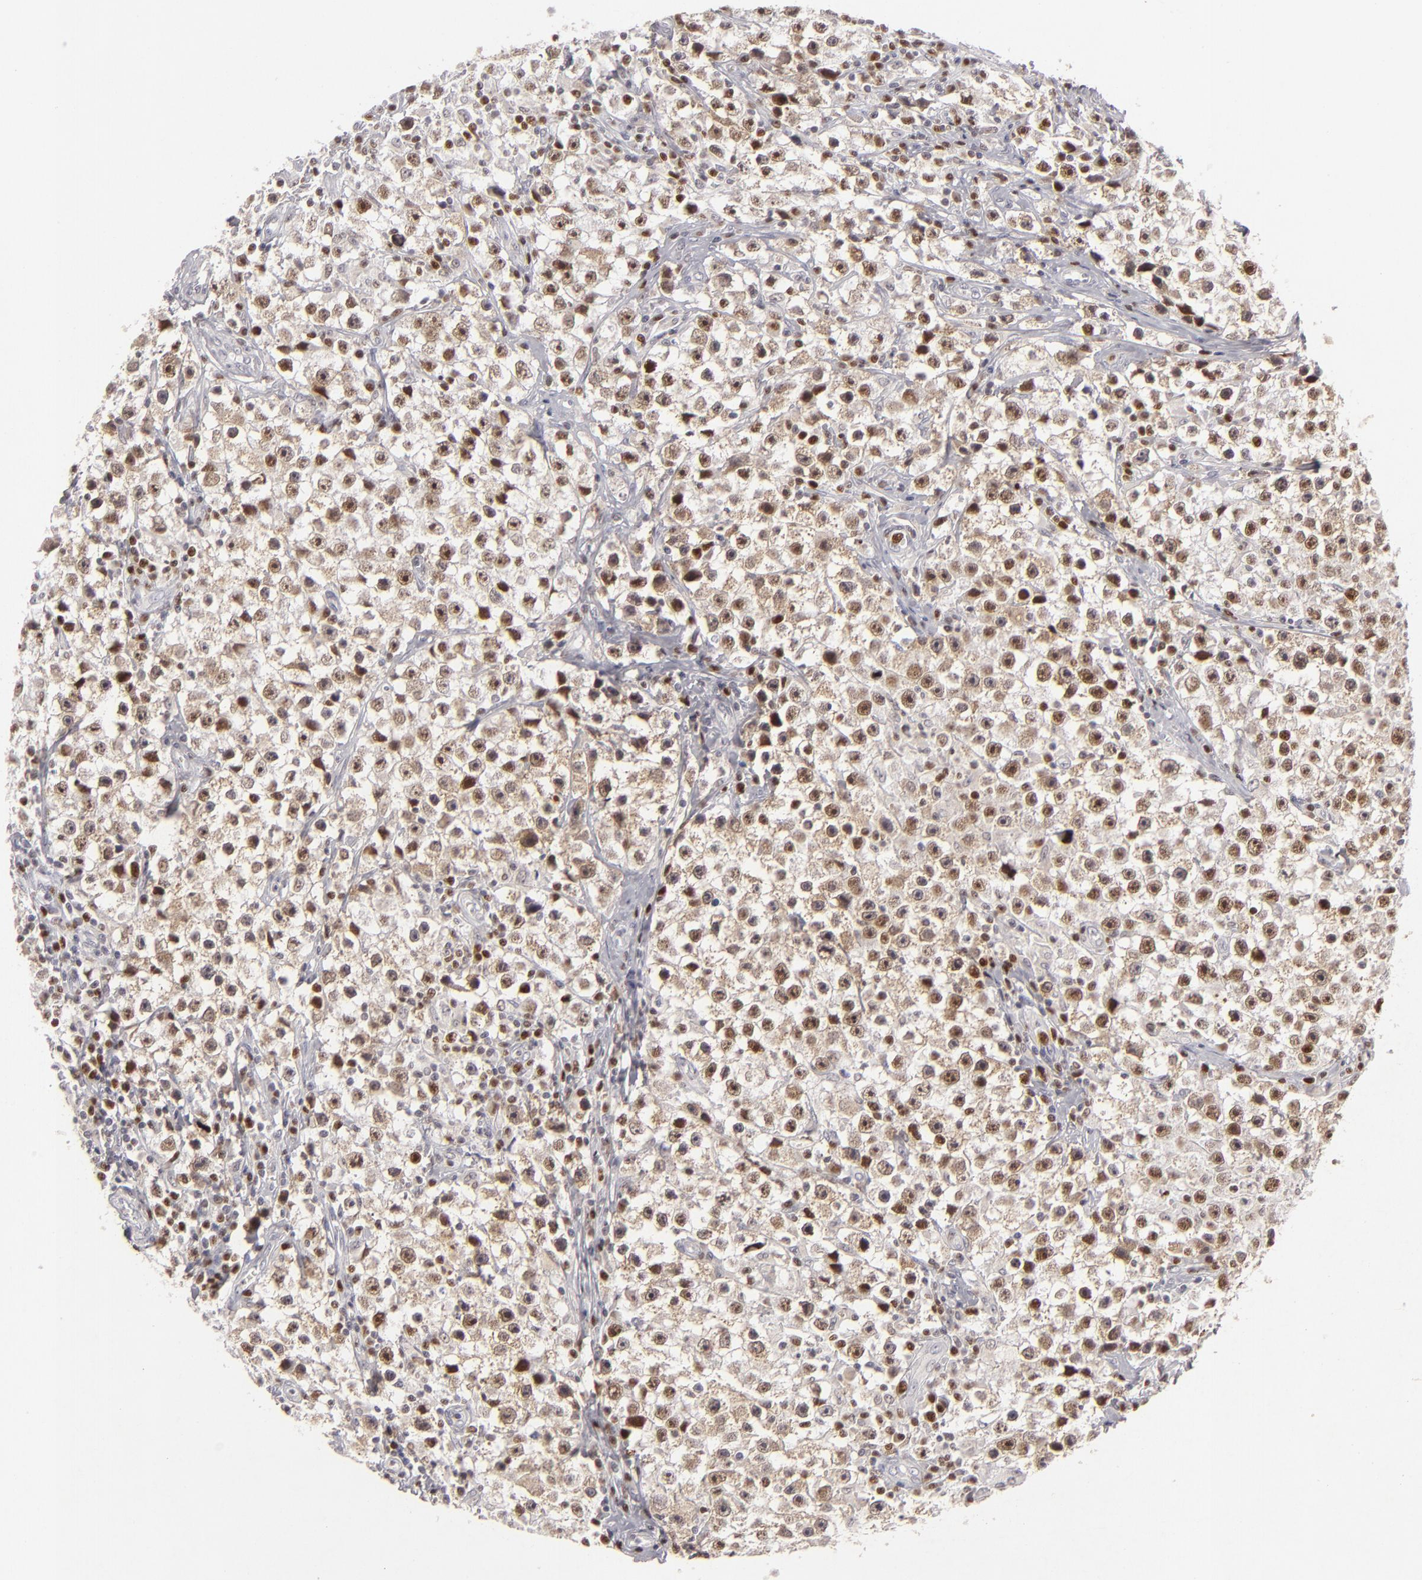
{"staining": {"intensity": "moderate", "quantity": ">75%", "location": "nuclear"}, "tissue": "testis cancer", "cell_type": "Tumor cells", "image_type": "cancer", "snomed": [{"axis": "morphology", "description": "Seminoma, NOS"}, {"axis": "topography", "description": "Testis"}], "caption": "Immunohistochemistry (IHC) (DAB (3,3'-diaminobenzidine)) staining of testis cancer shows moderate nuclear protein positivity in approximately >75% of tumor cells.", "gene": "FEN1", "patient": {"sex": "male", "age": 35}}